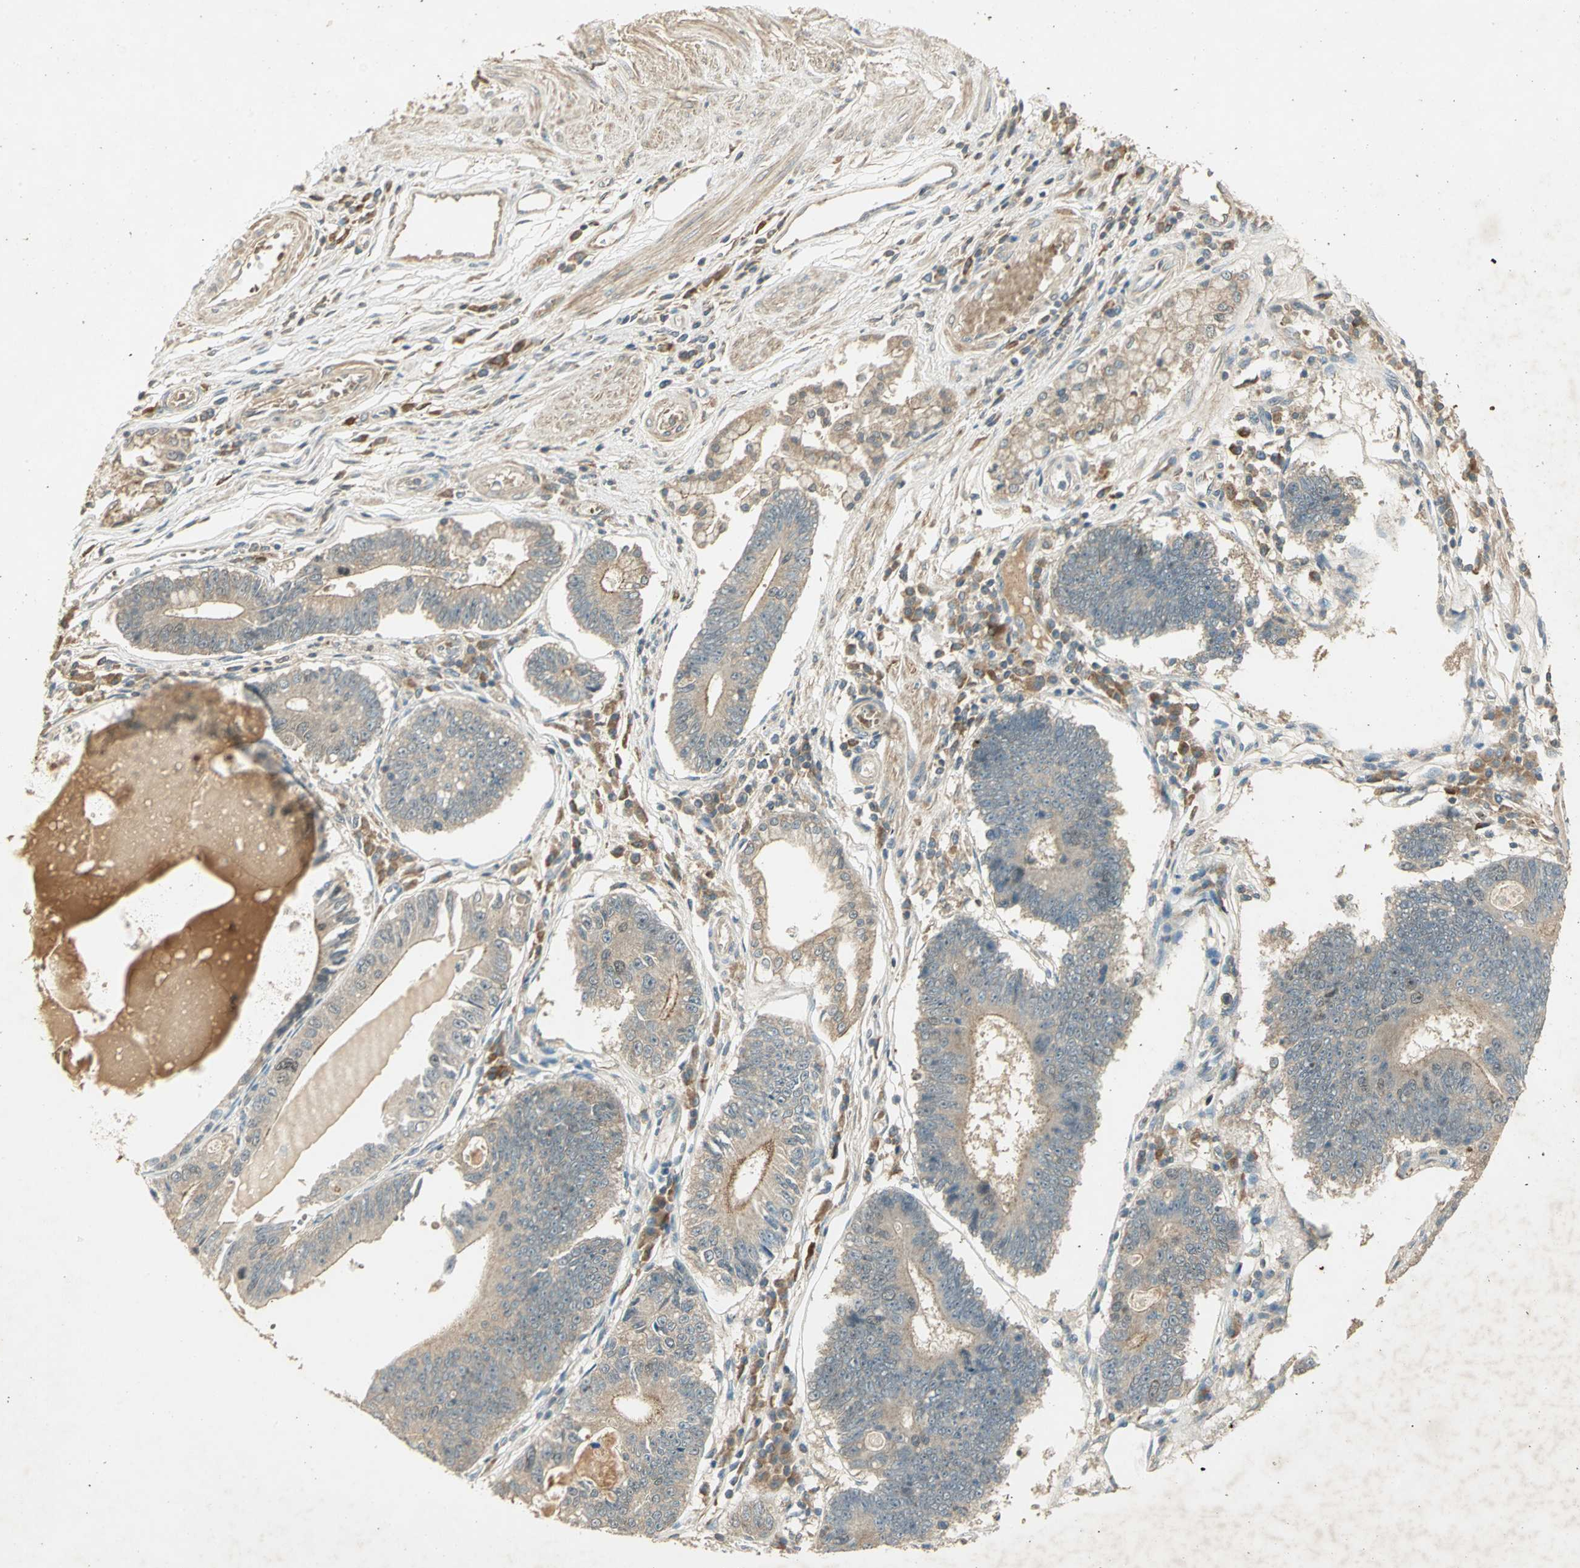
{"staining": {"intensity": "weak", "quantity": ">75%", "location": "cytoplasmic/membranous"}, "tissue": "stomach cancer", "cell_type": "Tumor cells", "image_type": "cancer", "snomed": [{"axis": "morphology", "description": "Adenocarcinoma, NOS"}, {"axis": "topography", "description": "Stomach"}], "caption": "Stomach cancer stained with IHC reveals weak cytoplasmic/membranous expression in about >75% of tumor cells.", "gene": "KEAP1", "patient": {"sex": "male", "age": 59}}